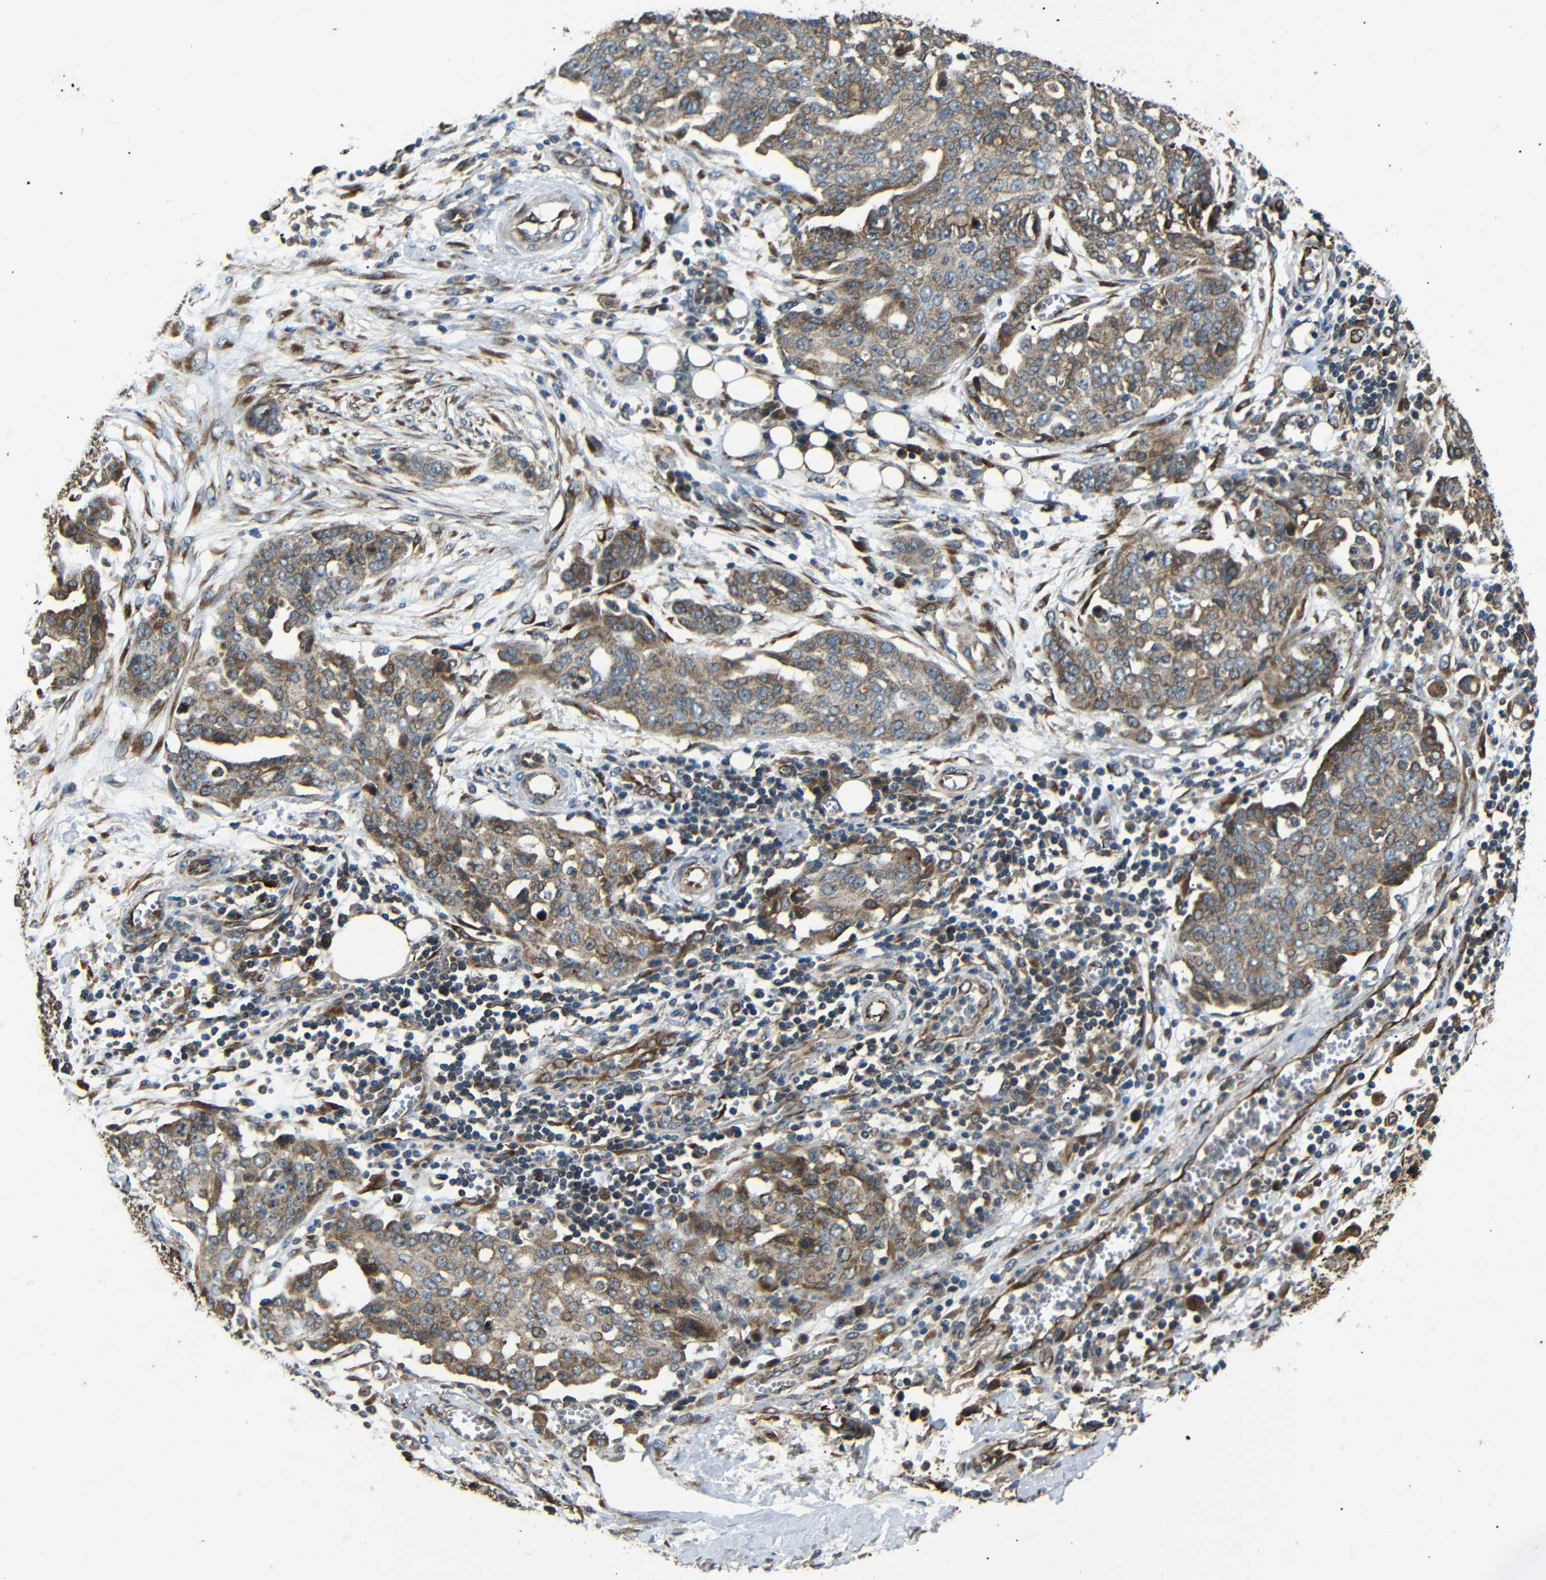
{"staining": {"intensity": "moderate", "quantity": ">75%", "location": "cytoplasmic/membranous"}, "tissue": "ovarian cancer", "cell_type": "Tumor cells", "image_type": "cancer", "snomed": [{"axis": "morphology", "description": "Cystadenocarcinoma, serous, NOS"}, {"axis": "topography", "description": "Soft tissue"}, {"axis": "topography", "description": "Ovary"}], "caption": "Protein positivity by immunohistochemistry (IHC) displays moderate cytoplasmic/membranous positivity in approximately >75% of tumor cells in serous cystadenocarcinoma (ovarian).", "gene": "TRPC1", "patient": {"sex": "female", "age": 57}}